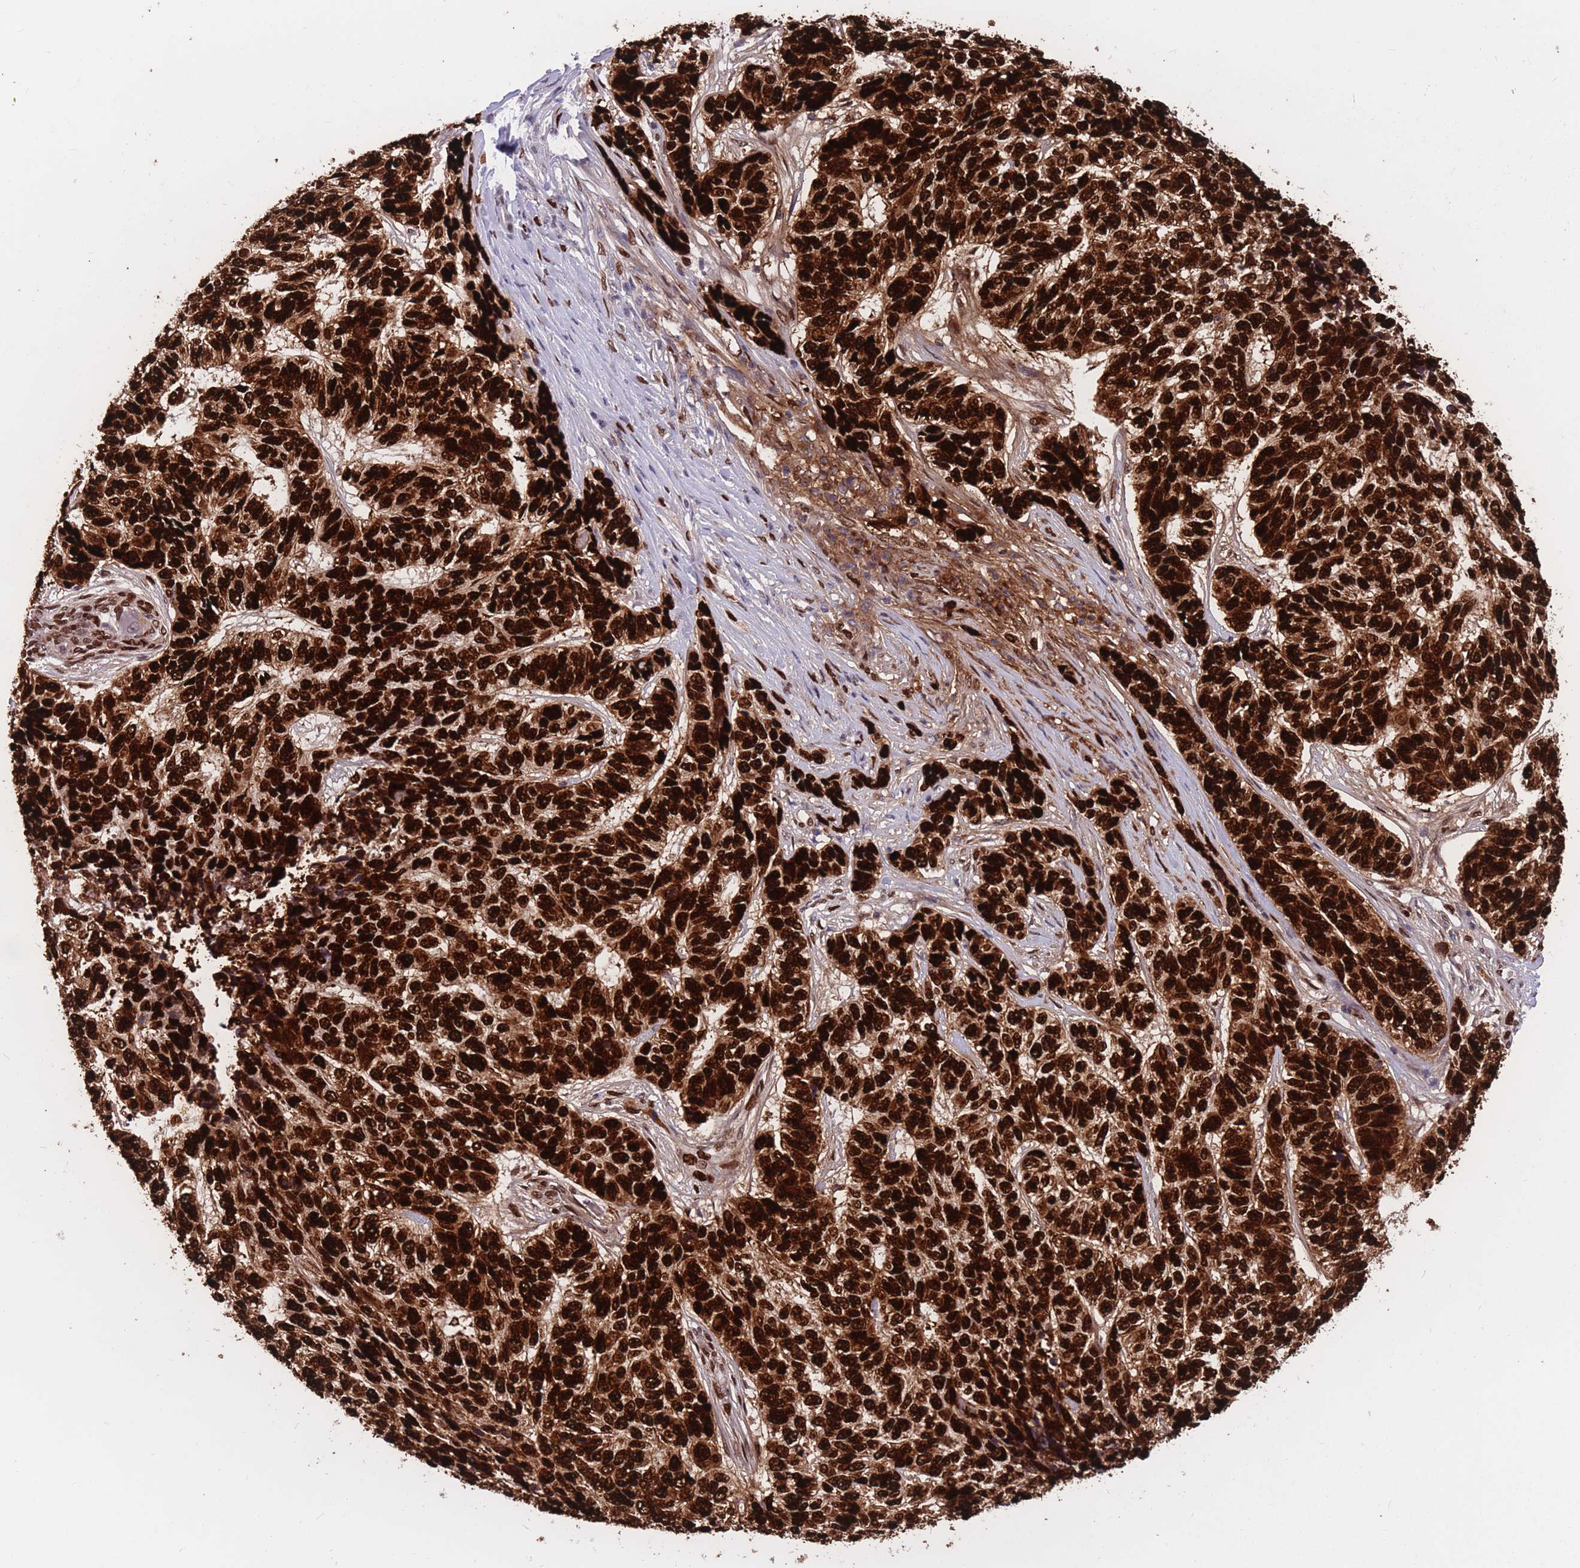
{"staining": {"intensity": "strong", "quantity": ">75%", "location": "nuclear"}, "tissue": "skin cancer", "cell_type": "Tumor cells", "image_type": "cancer", "snomed": [{"axis": "morphology", "description": "Basal cell carcinoma"}, {"axis": "topography", "description": "Skin"}], "caption": "Immunohistochemistry (DAB) staining of human skin basal cell carcinoma exhibits strong nuclear protein staining in approximately >75% of tumor cells. The staining was performed using DAB (3,3'-diaminobenzidine), with brown indicating positive protein expression. Nuclei are stained blue with hematoxylin.", "gene": "NASP", "patient": {"sex": "female", "age": 65}}